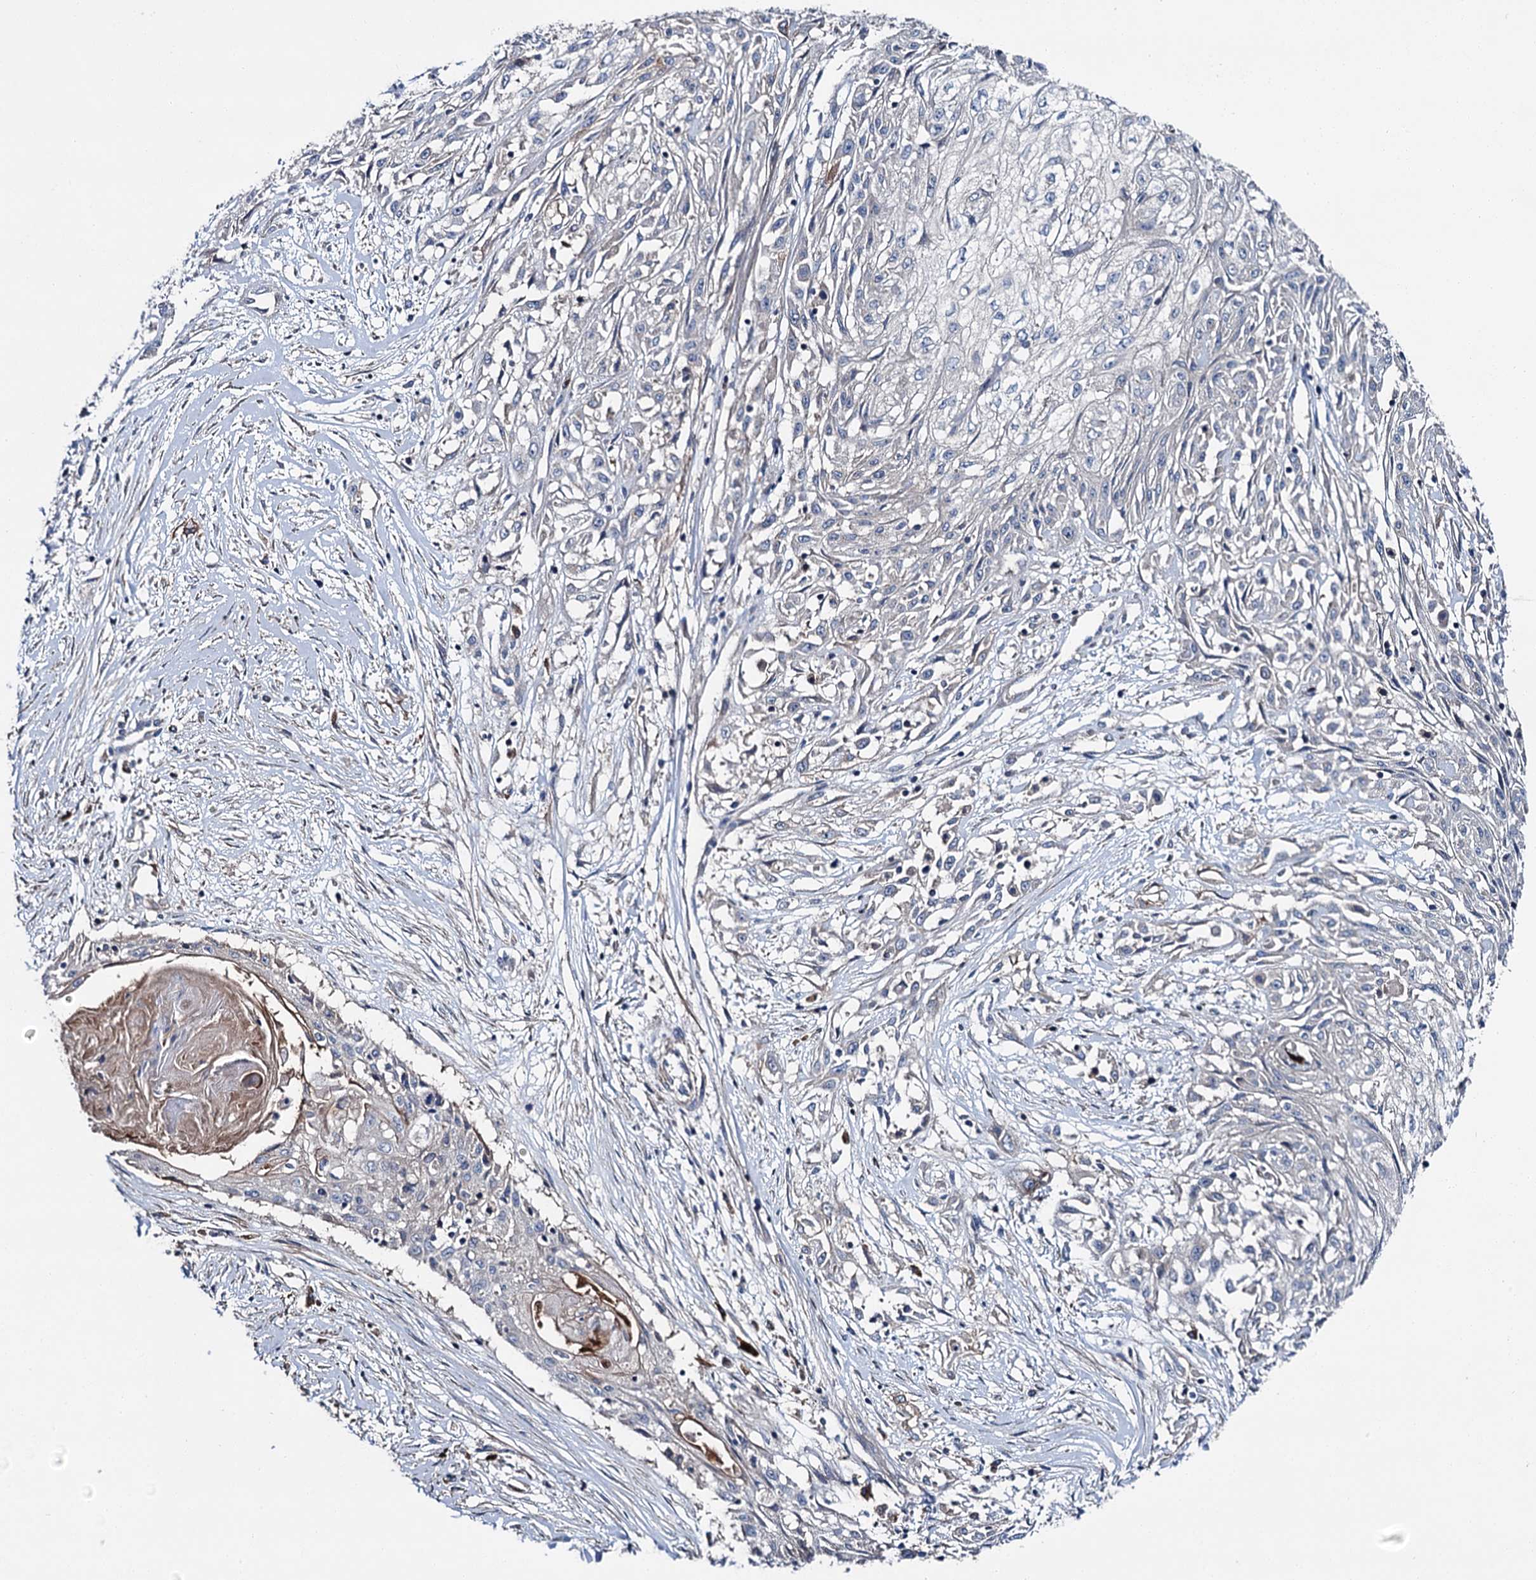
{"staining": {"intensity": "negative", "quantity": "none", "location": "none"}, "tissue": "skin cancer", "cell_type": "Tumor cells", "image_type": "cancer", "snomed": [{"axis": "morphology", "description": "Squamous cell carcinoma, NOS"}, {"axis": "morphology", "description": "Squamous cell carcinoma, metastatic, NOS"}, {"axis": "topography", "description": "Skin"}, {"axis": "topography", "description": "Lymph node"}], "caption": "A photomicrograph of human skin cancer is negative for staining in tumor cells. (IHC, brightfield microscopy, high magnification).", "gene": "SLC22A25", "patient": {"sex": "male", "age": 75}}